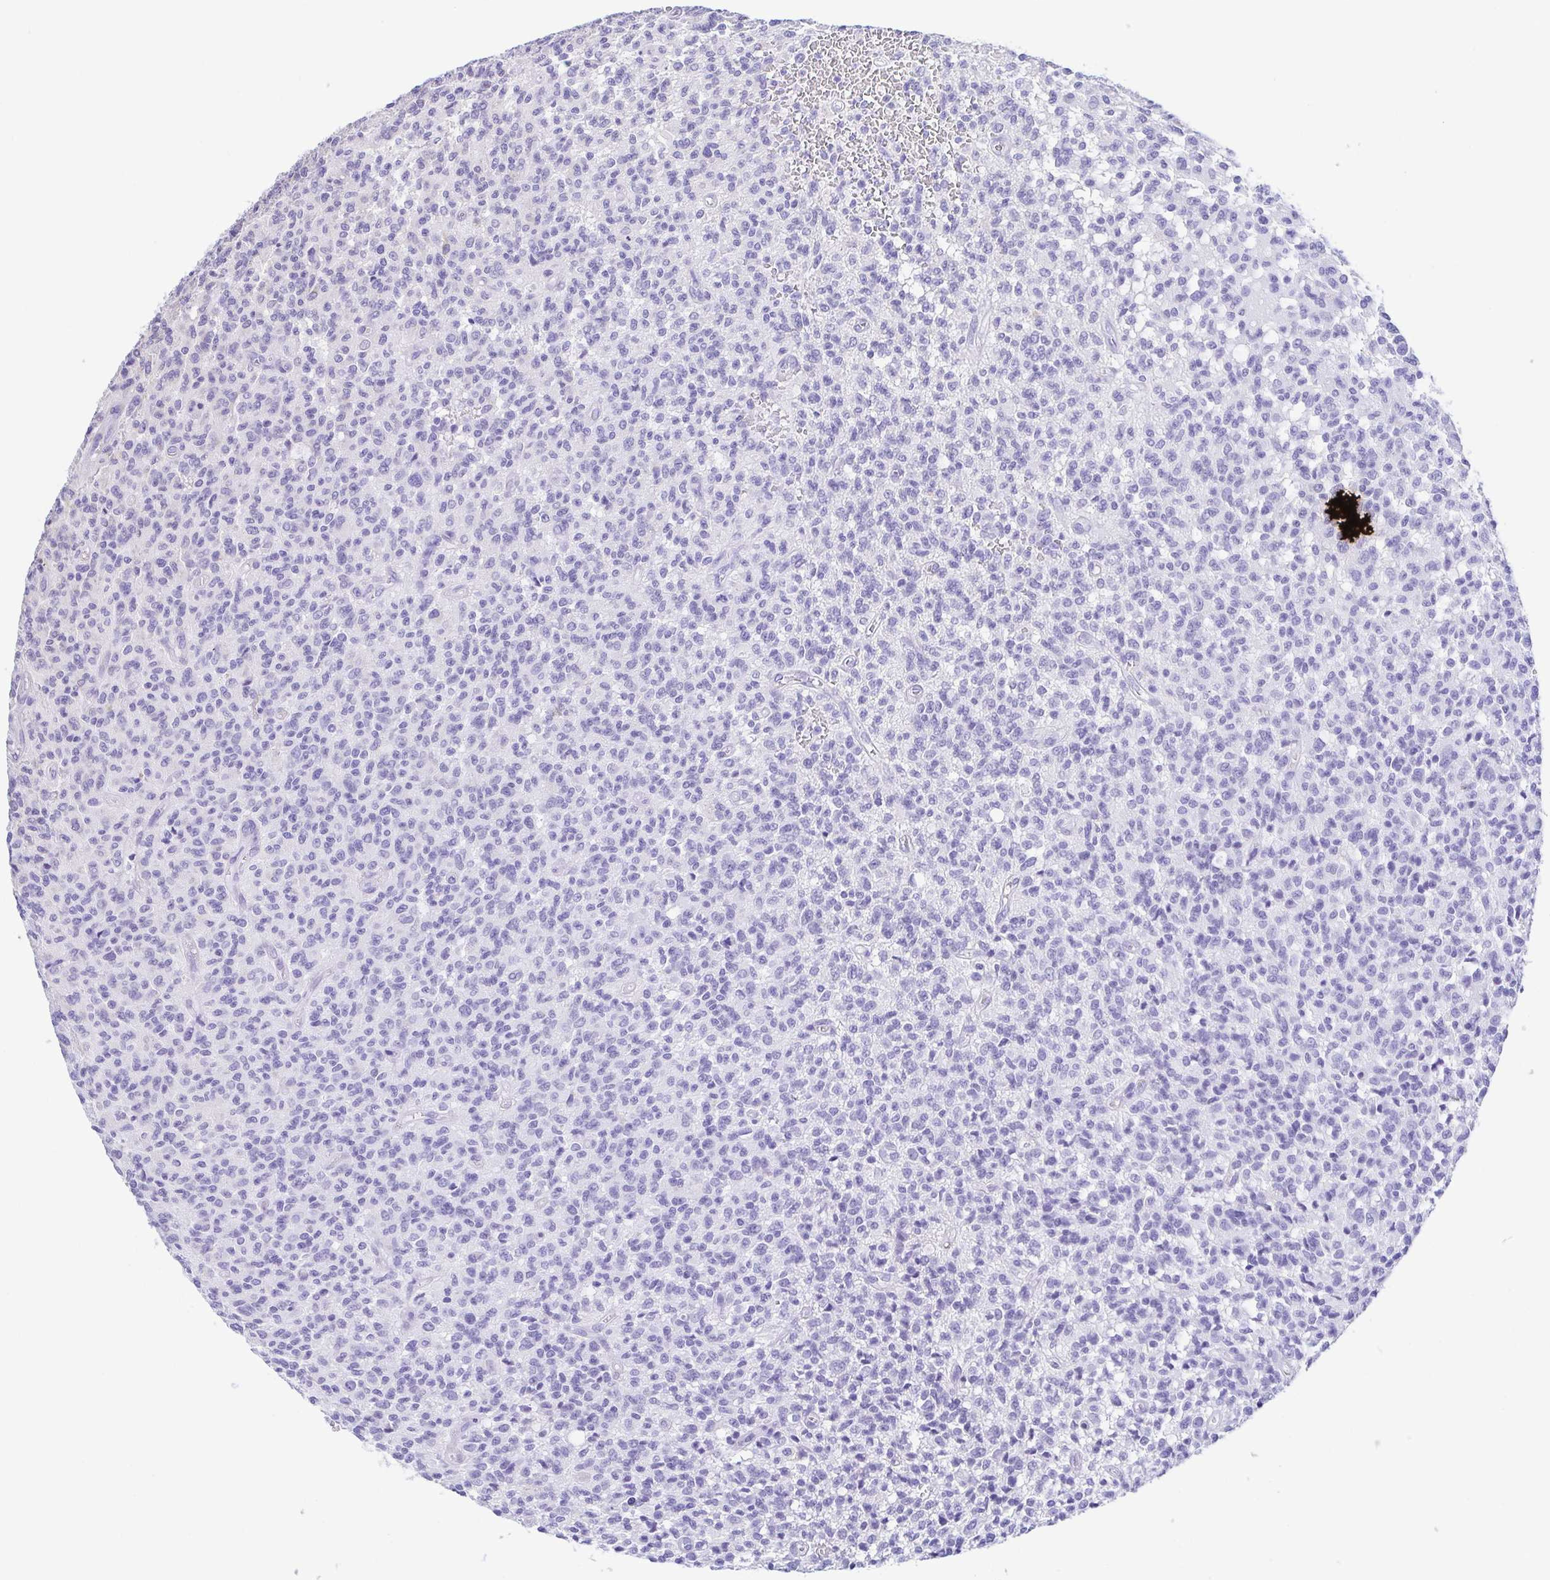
{"staining": {"intensity": "negative", "quantity": "none", "location": "none"}, "tissue": "glioma", "cell_type": "Tumor cells", "image_type": "cancer", "snomed": [{"axis": "morphology", "description": "Glioma, malignant, Low grade"}, {"axis": "topography", "description": "Brain"}], "caption": "Immunohistochemistry (IHC) of malignant glioma (low-grade) exhibits no staining in tumor cells.", "gene": "GINM1", "patient": {"sex": "male", "age": 64}}